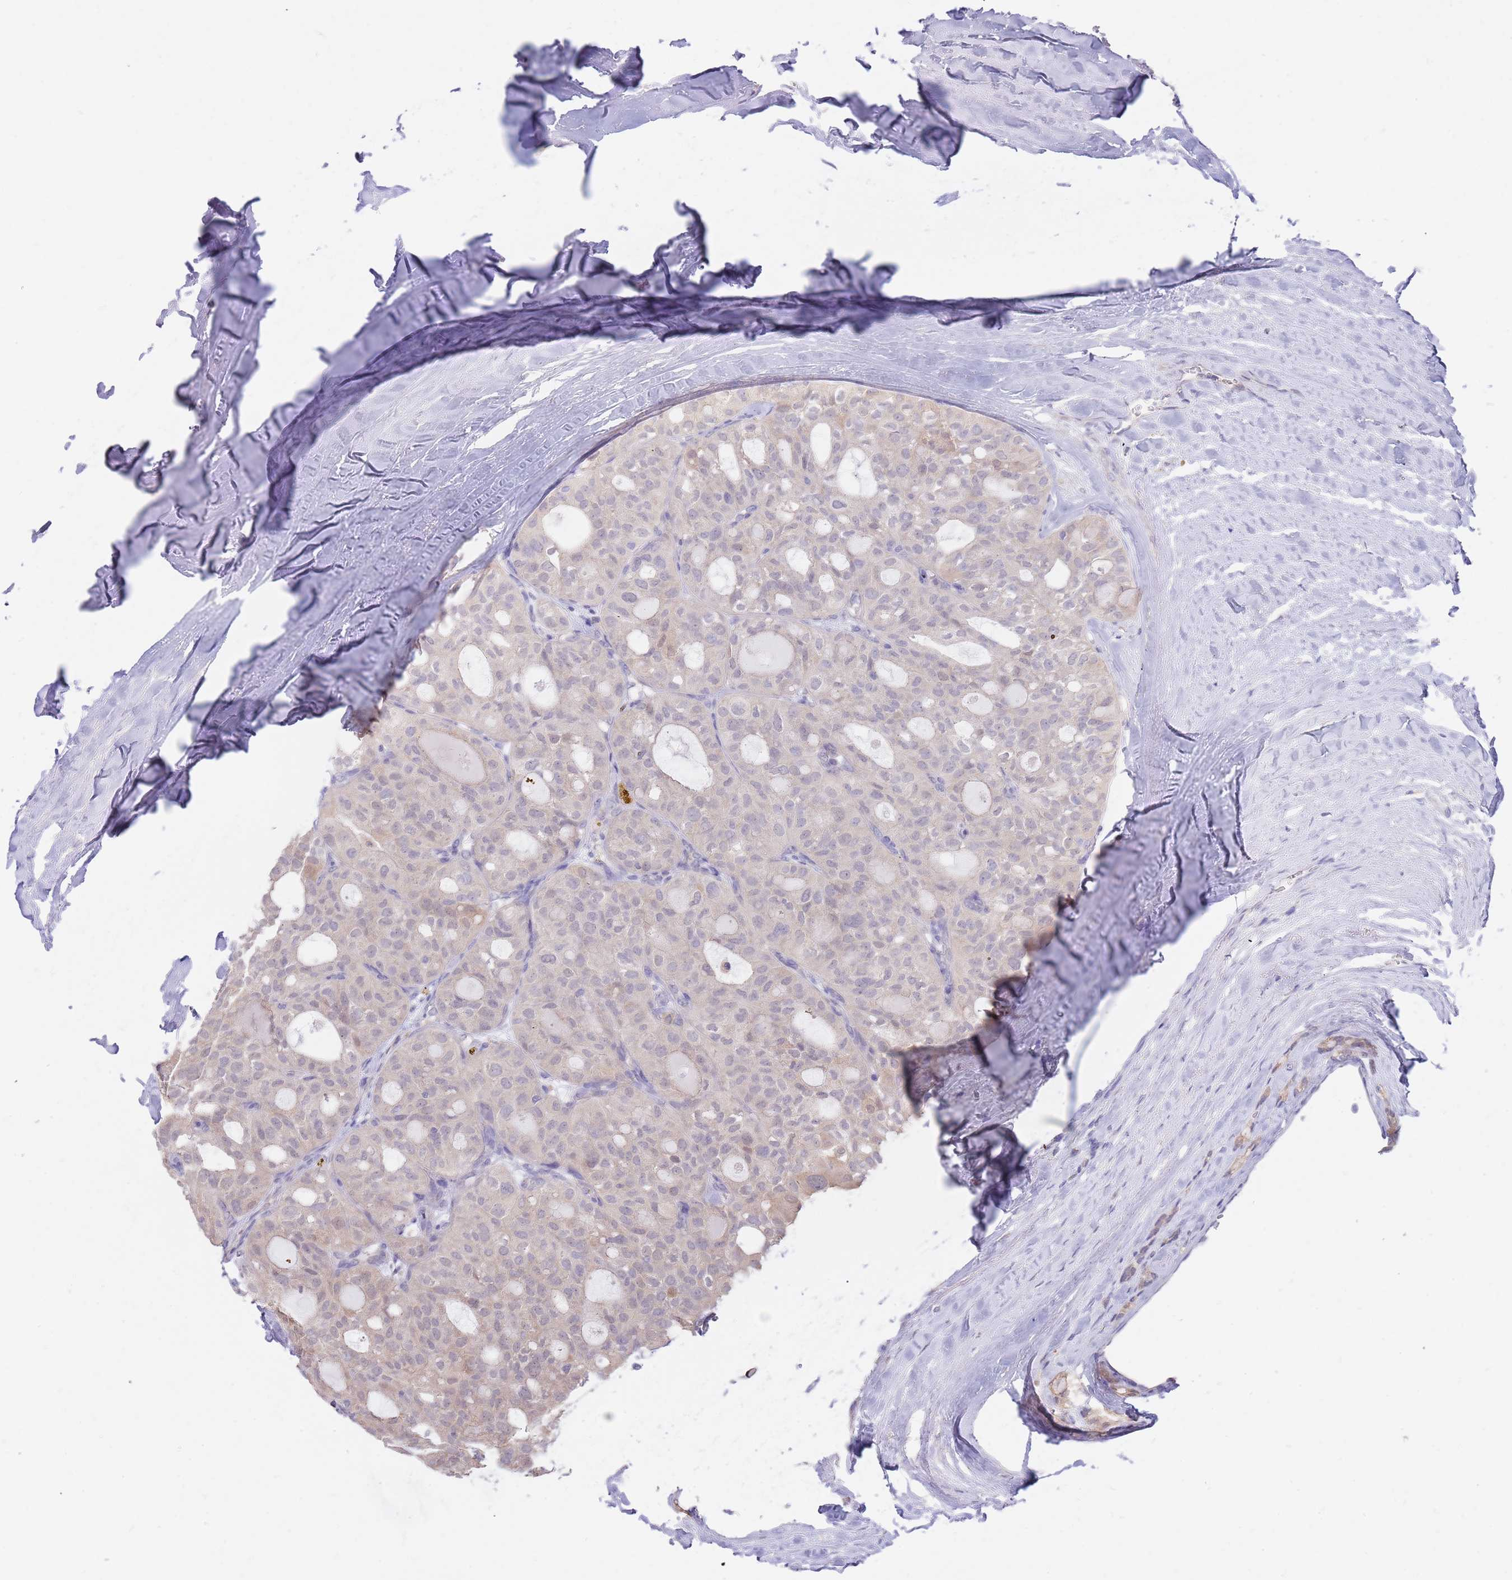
{"staining": {"intensity": "weak", "quantity": "<25%", "location": "cytoplasmic/membranous"}, "tissue": "thyroid cancer", "cell_type": "Tumor cells", "image_type": "cancer", "snomed": [{"axis": "morphology", "description": "Follicular adenoma carcinoma, NOS"}, {"axis": "topography", "description": "Thyroid gland"}], "caption": "Protein analysis of thyroid follicular adenoma carcinoma demonstrates no significant staining in tumor cells.", "gene": "AP5S1", "patient": {"sex": "male", "age": 75}}